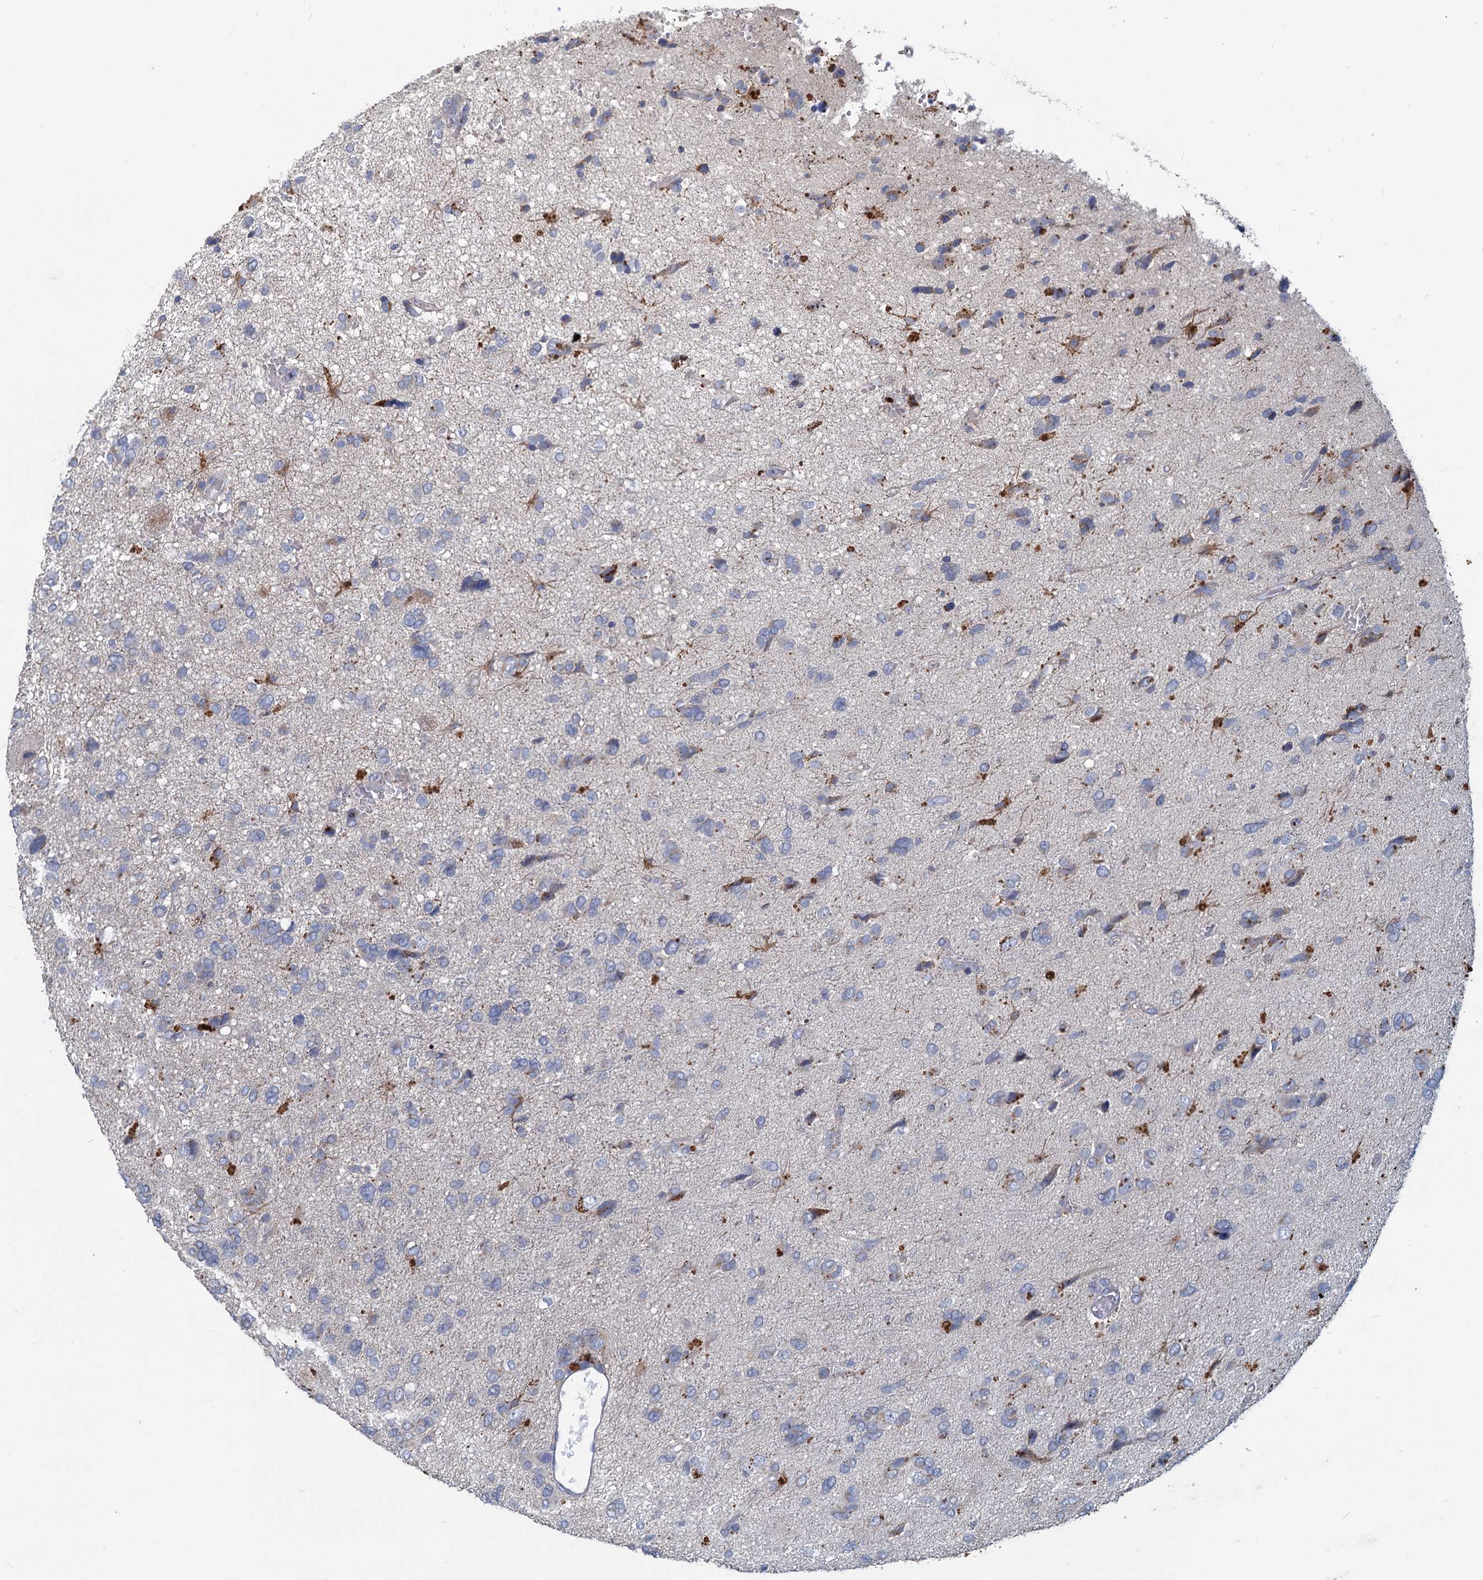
{"staining": {"intensity": "negative", "quantity": "none", "location": "none"}, "tissue": "glioma", "cell_type": "Tumor cells", "image_type": "cancer", "snomed": [{"axis": "morphology", "description": "Glioma, malignant, High grade"}, {"axis": "topography", "description": "Brain"}], "caption": "High magnification brightfield microscopy of glioma stained with DAB (brown) and counterstained with hematoxylin (blue): tumor cells show no significant positivity.", "gene": "TMX2", "patient": {"sex": "female", "age": 59}}